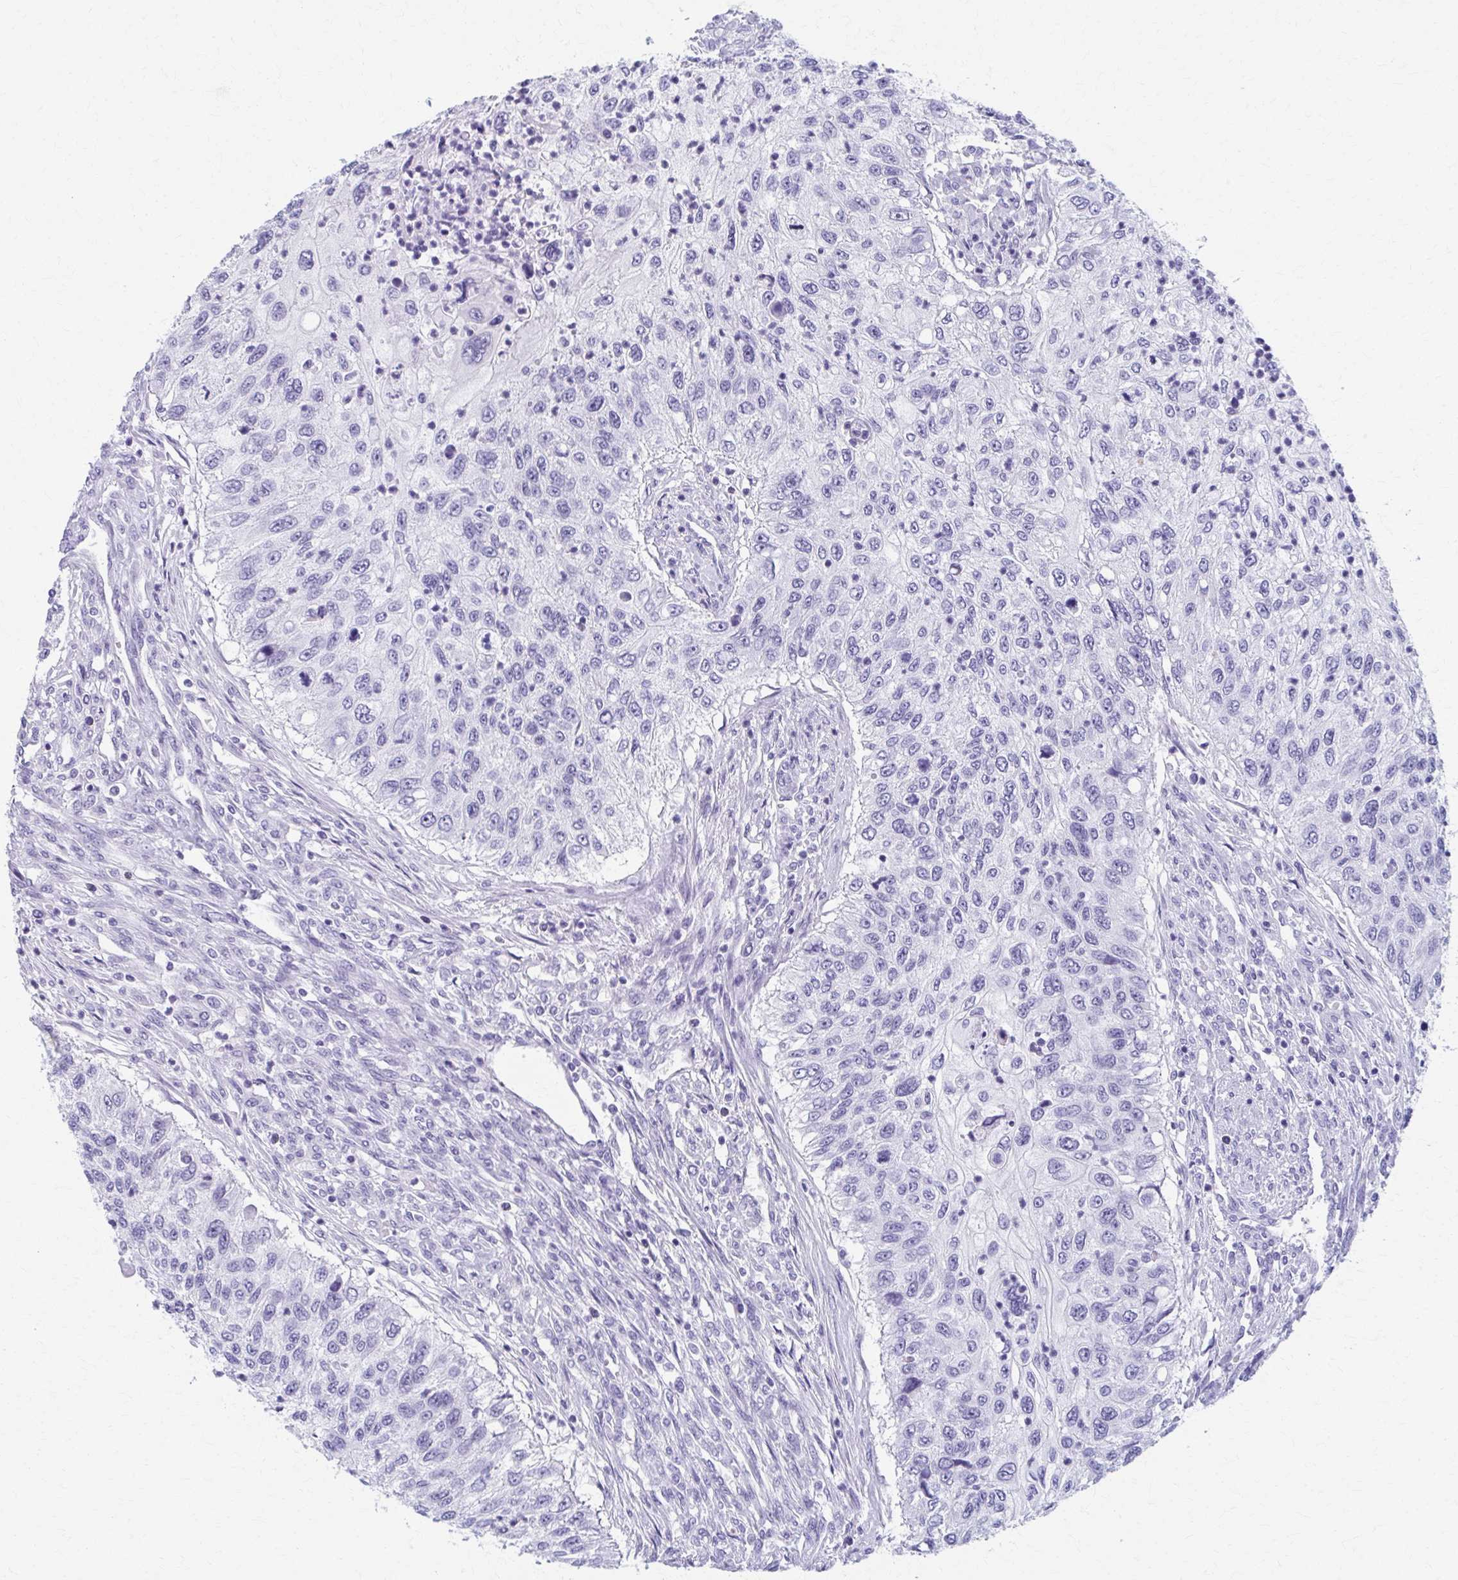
{"staining": {"intensity": "negative", "quantity": "none", "location": "none"}, "tissue": "urothelial cancer", "cell_type": "Tumor cells", "image_type": "cancer", "snomed": [{"axis": "morphology", "description": "Urothelial carcinoma, High grade"}, {"axis": "topography", "description": "Urinary bladder"}], "caption": "Immunohistochemistry of urothelial cancer exhibits no expression in tumor cells.", "gene": "MPLKIP", "patient": {"sex": "female", "age": 60}}